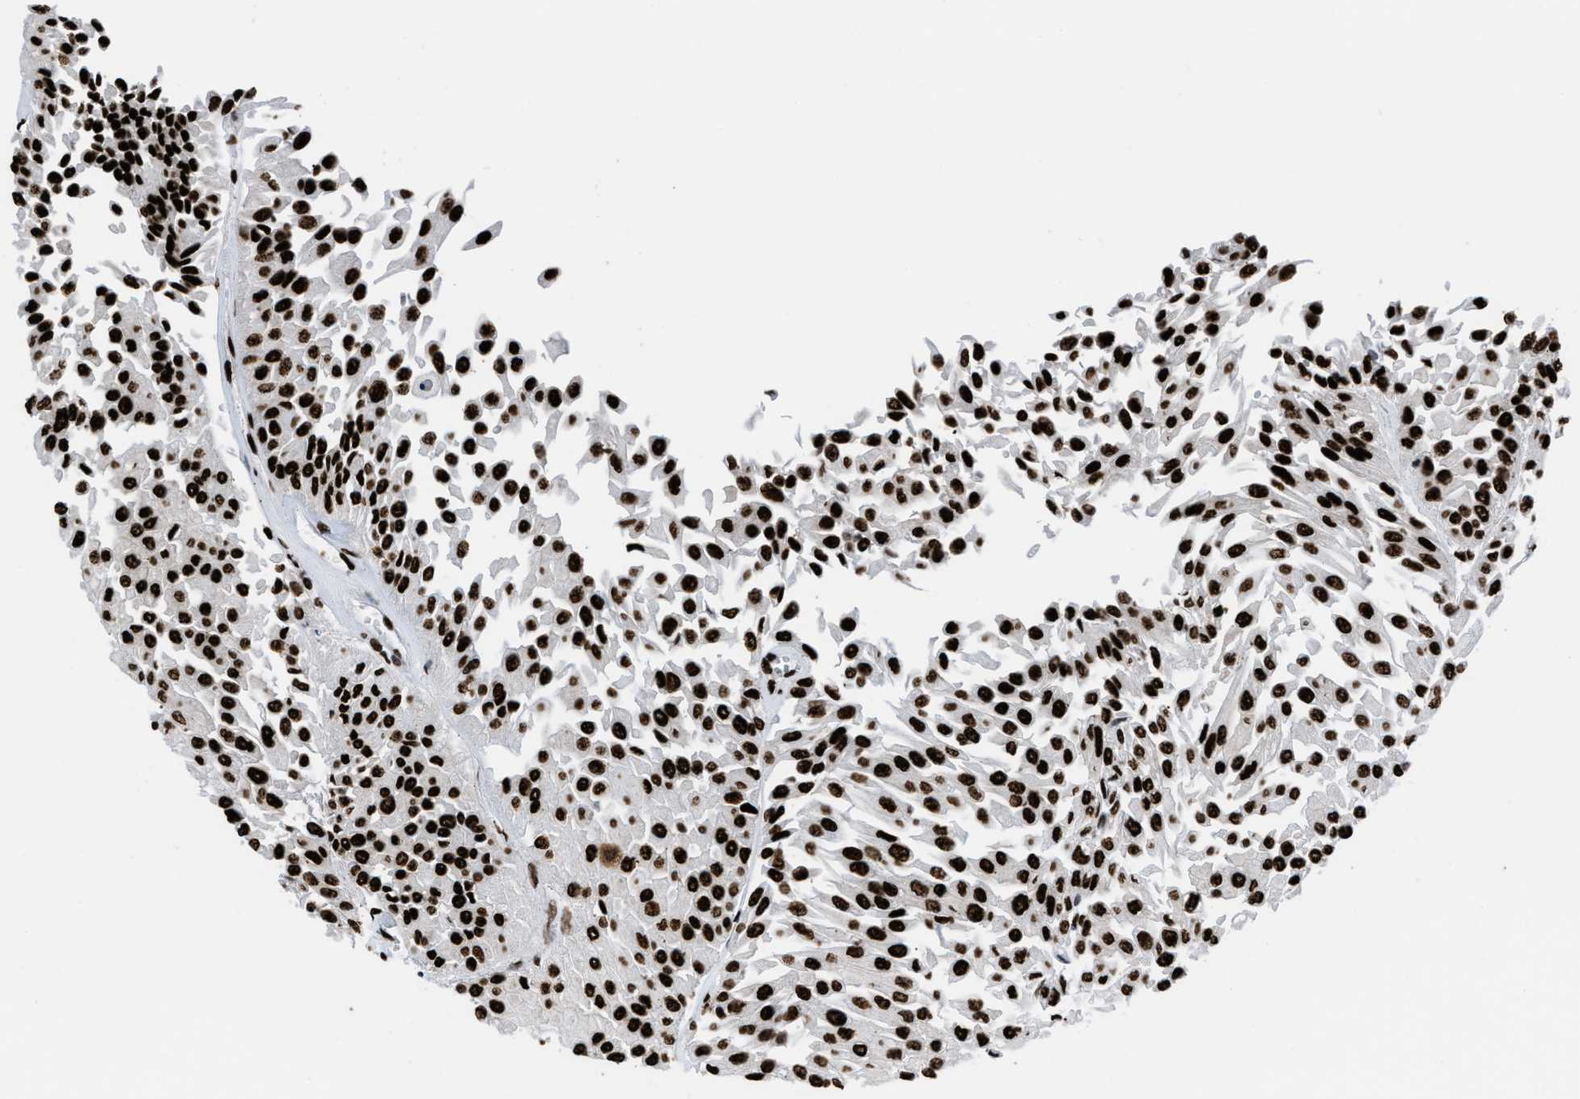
{"staining": {"intensity": "strong", "quantity": ">75%", "location": "nuclear"}, "tissue": "urothelial cancer", "cell_type": "Tumor cells", "image_type": "cancer", "snomed": [{"axis": "morphology", "description": "Urothelial carcinoma, Low grade"}, {"axis": "topography", "description": "Urinary bladder"}], "caption": "Urothelial cancer was stained to show a protein in brown. There is high levels of strong nuclear expression in approximately >75% of tumor cells. (DAB (3,3'-diaminobenzidine) = brown stain, brightfield microscopy at high magnification).", "gene": "HNRNPM", "patient": {"sex": "male", "age": 67}}